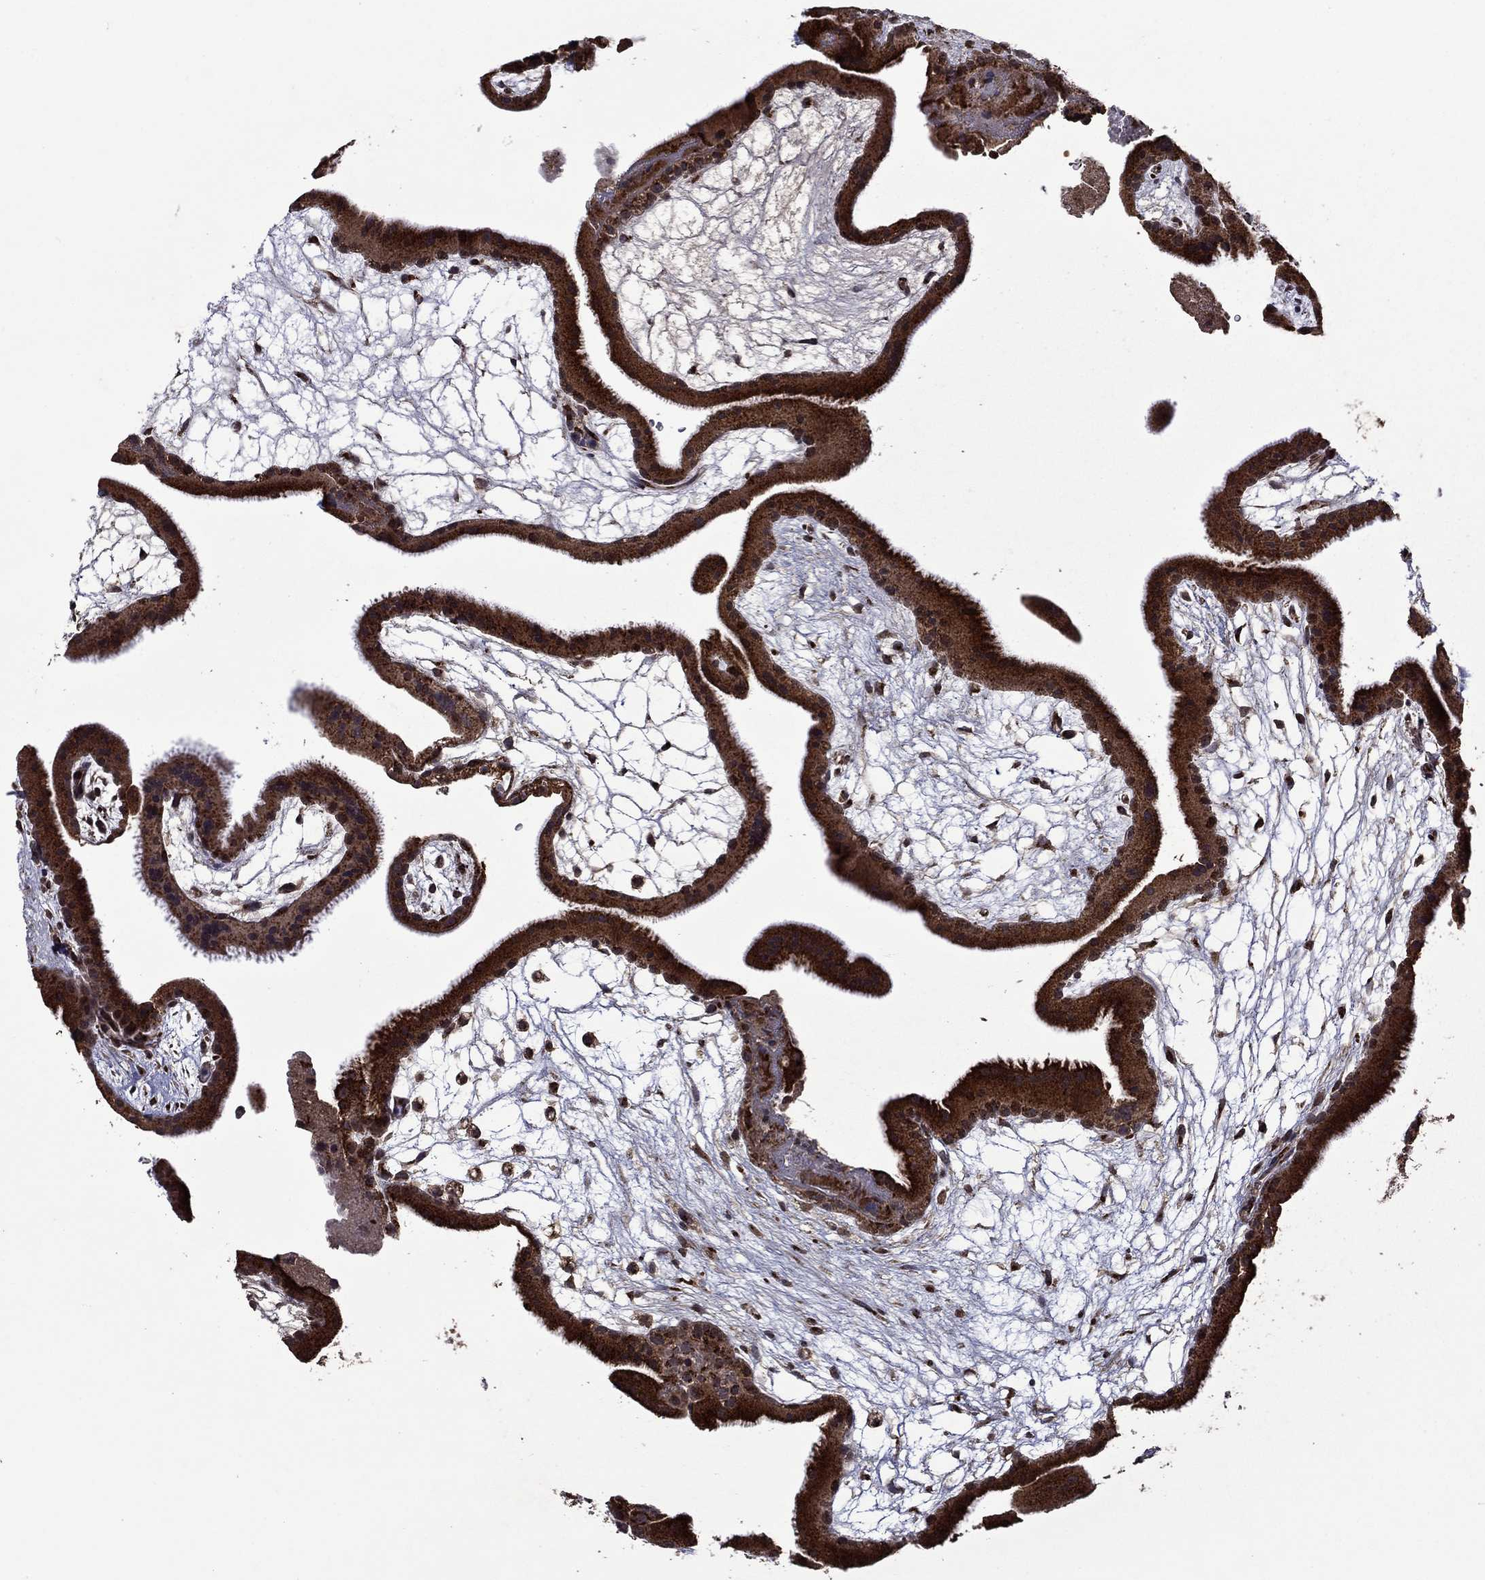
{"staining": {"intensity": "moderate", "quantity": ">75%", "location": "cytoplasmic/membranous"}, "tissue": "placenta", "cell_type": "Decidual cells", "image_type": "normal", "snomed": [{"axis": "morphology", "description": "Normal tissue, NOS"}, {"axis": "topography", "description": "Placenta"}], "caption": "A medium amount of moderate cytoplasmic/membranous staining is seen in about >75% of decidual cells in normal placenta. (Stains: DAB in brown, nuclei in blue, Microscopy: brightfield microscopy at high magnification).", "gene": "ITM2B", "patient": {"sex": "female", "age": 19}}